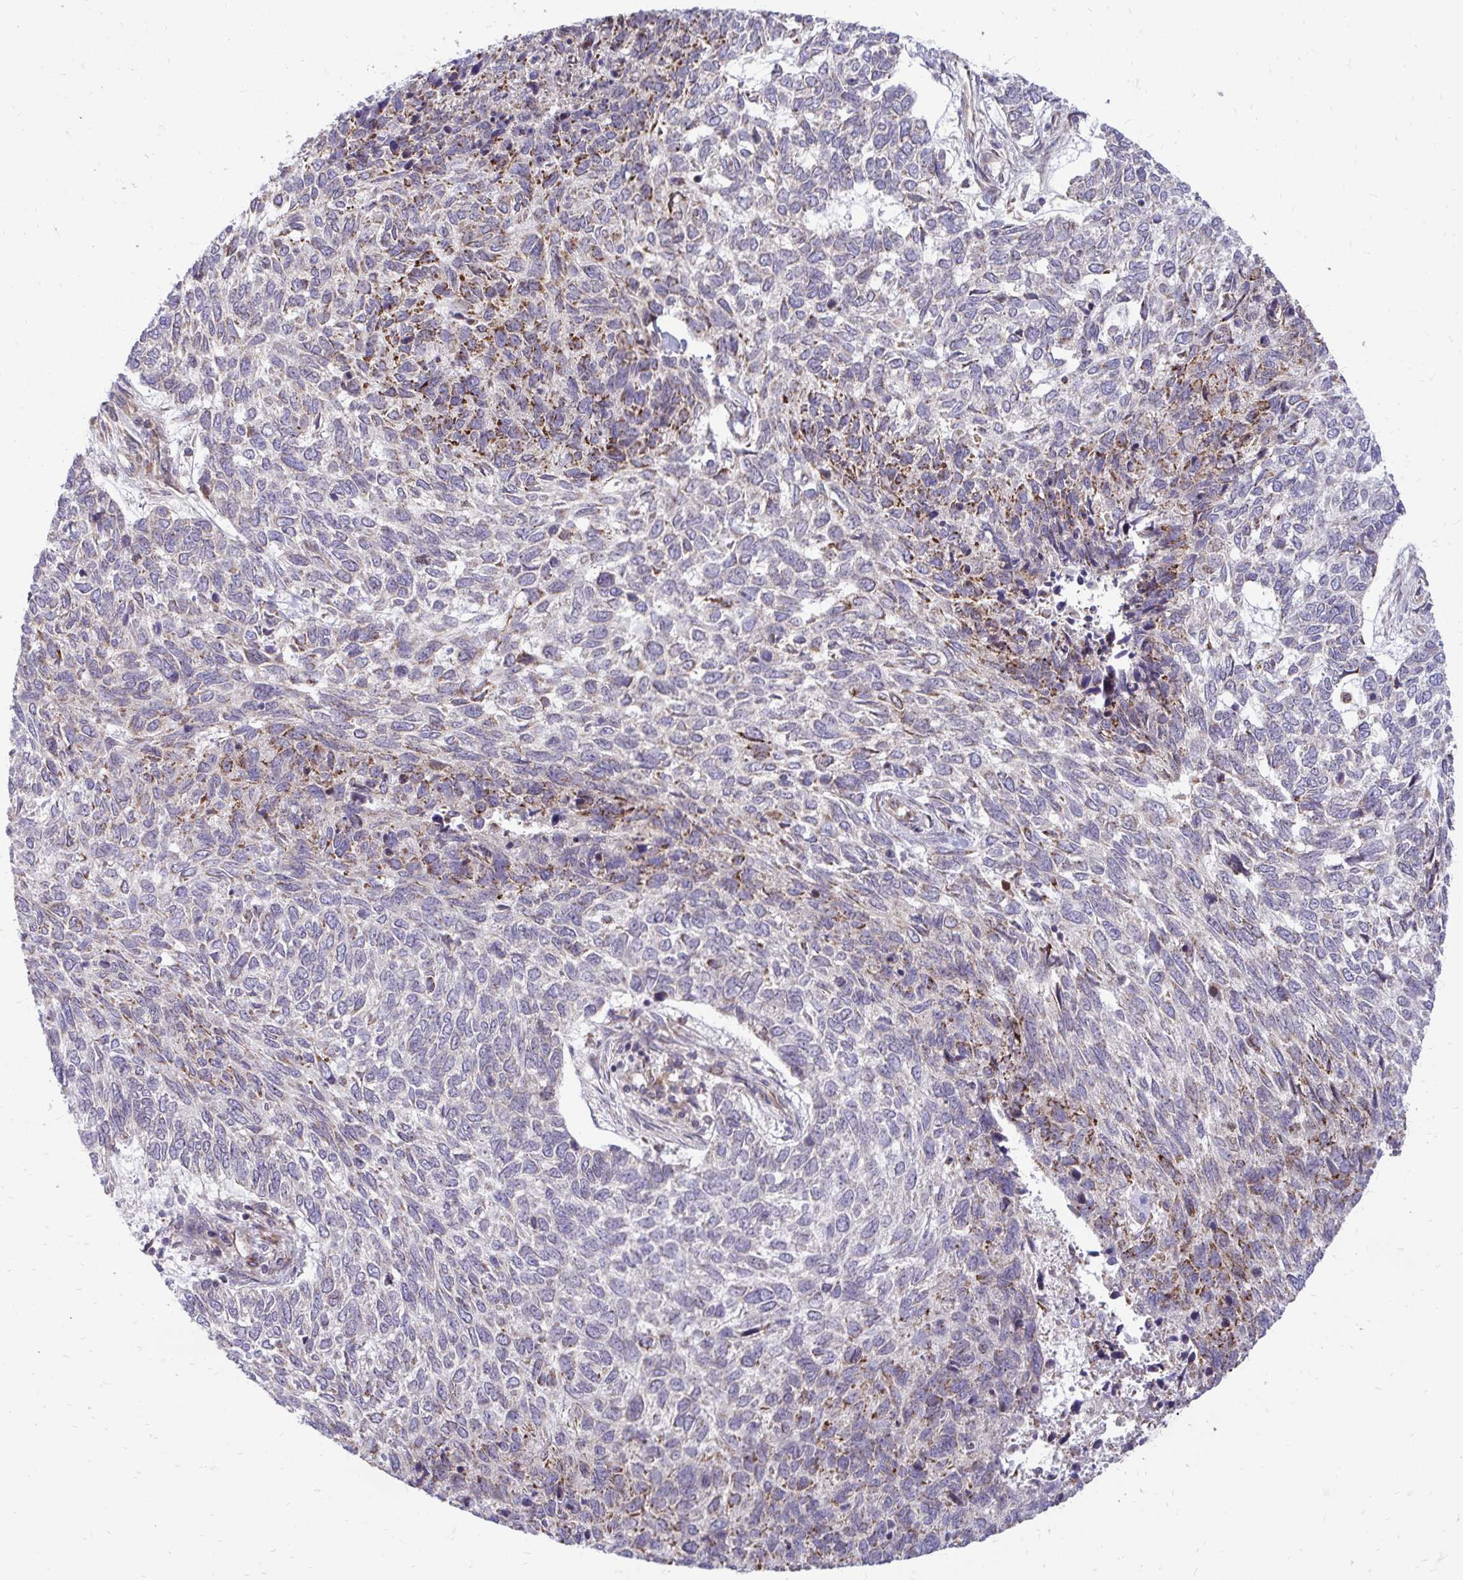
{"staining": {"intensity": "moderate", "quantity": "<25%", "location": "cytoplasmic/membranous"}, "tissue": "skin cancer", "cell_type": "Tumor cells", "image_type": "cancer", "snomed": [{"axis": "morphology", "description": "Basal cell carcinoma"}, {"axis": "topography", "description": "Skin"}], "caption": "Human basal cell carcinoma (skin) stained for a protein (brown) displays moderate cytoplasmic/membranous positive expression in about <25% of tumor cells.", "gene": "ASAP1", "patient": {"sex": "female", "age": 65}}